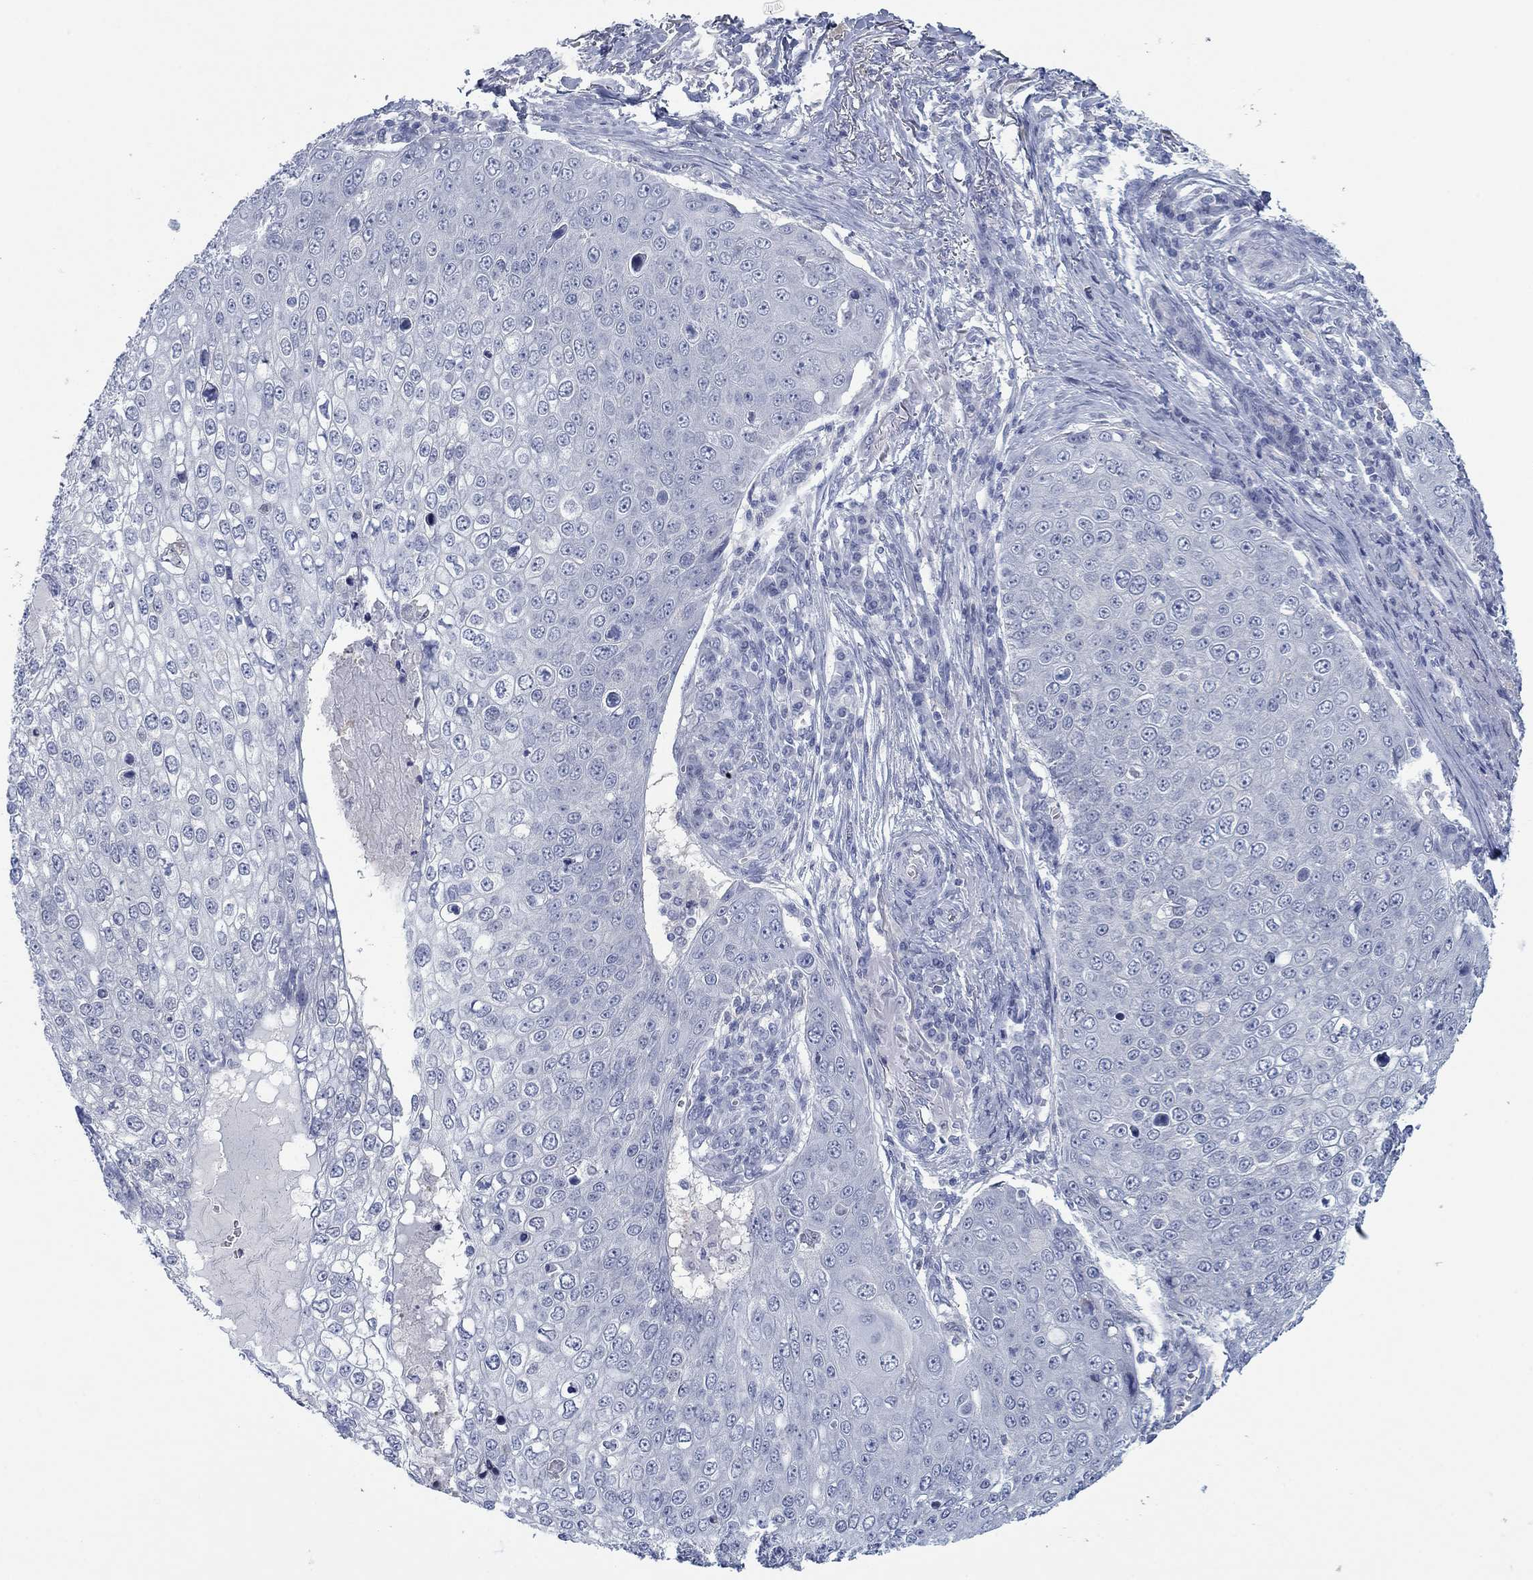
{"staining": {"intensity": "negative", "quantity": "none", "location": "none"}, "tissue": "skin cancer", "cell_type": "Tumor cells", "image_type": "cancer", "snomed": [{"axis": "morphology", "description": "Squamous cell carcinoma, NOS"}, {"axis": "topography", "description": "Skin"}], "caption": "Immunohistochemistry micrograph of squamous cell carcinoma (skin) stained for a protein (brown), which shows no expression in tumor cells. The staining is performed using DAB brown chromogen with nuclei counter-stained in using hematoxylin.", "gene": "DNAL1", "patient": {"sex": "male", "age": 71}}